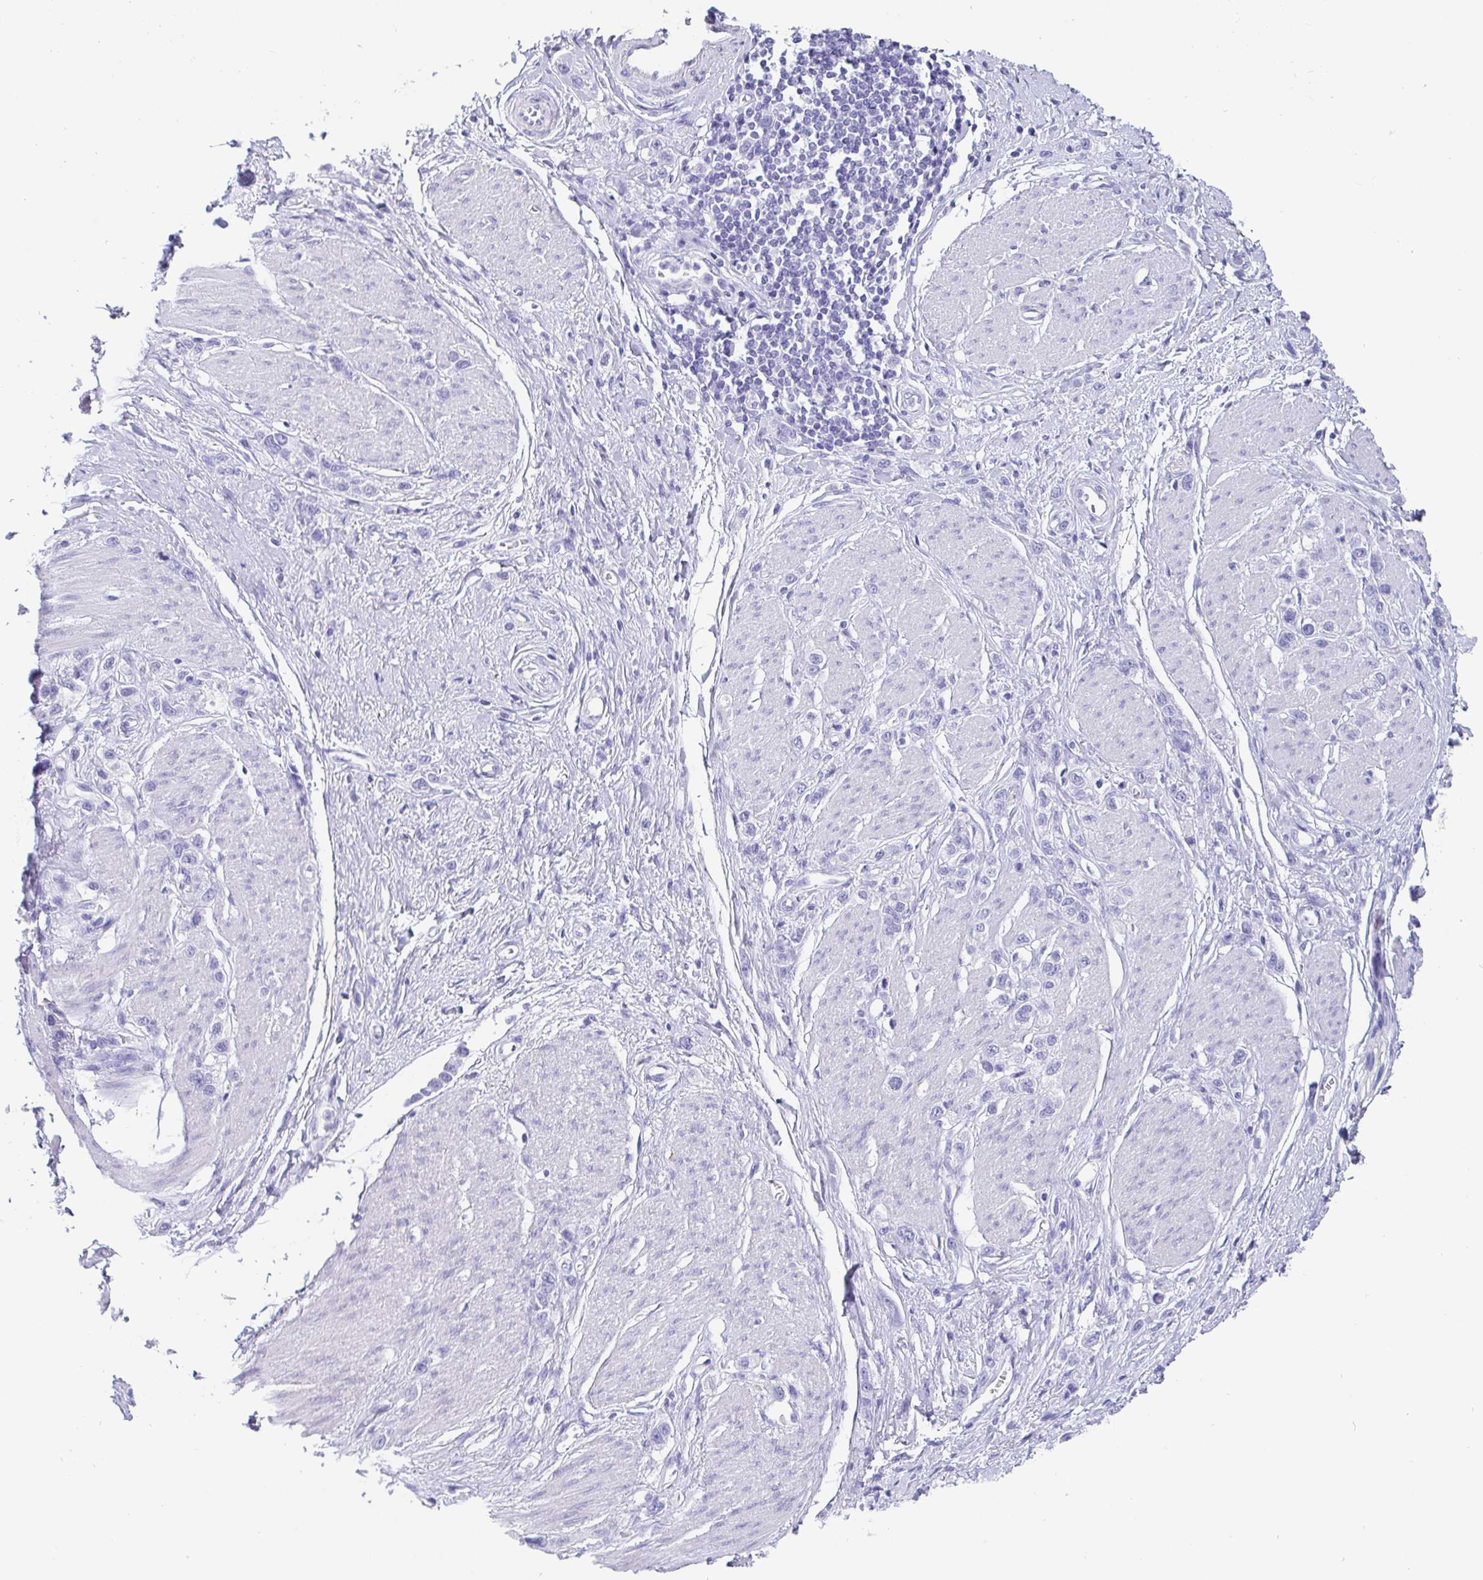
{"staining": {"intensity": "negative", "quantity": "none", "location": "none"}, "tissue": "stomach cancer", "cell_type": "Tumor cells", "image_type": "cancer", "snomed": [{"axis": "morphology", "description": "Adenocarcinoma, NOS"}, {"axis": "topography", "description": "Stomach"}], "caption": "A high-resolution histopathology image shows IHC staining of stomach cancer, which reveals no significant expression in tumor cells.", "gene": "SCGN", "patient": {"sex": "female", "age": 65}}